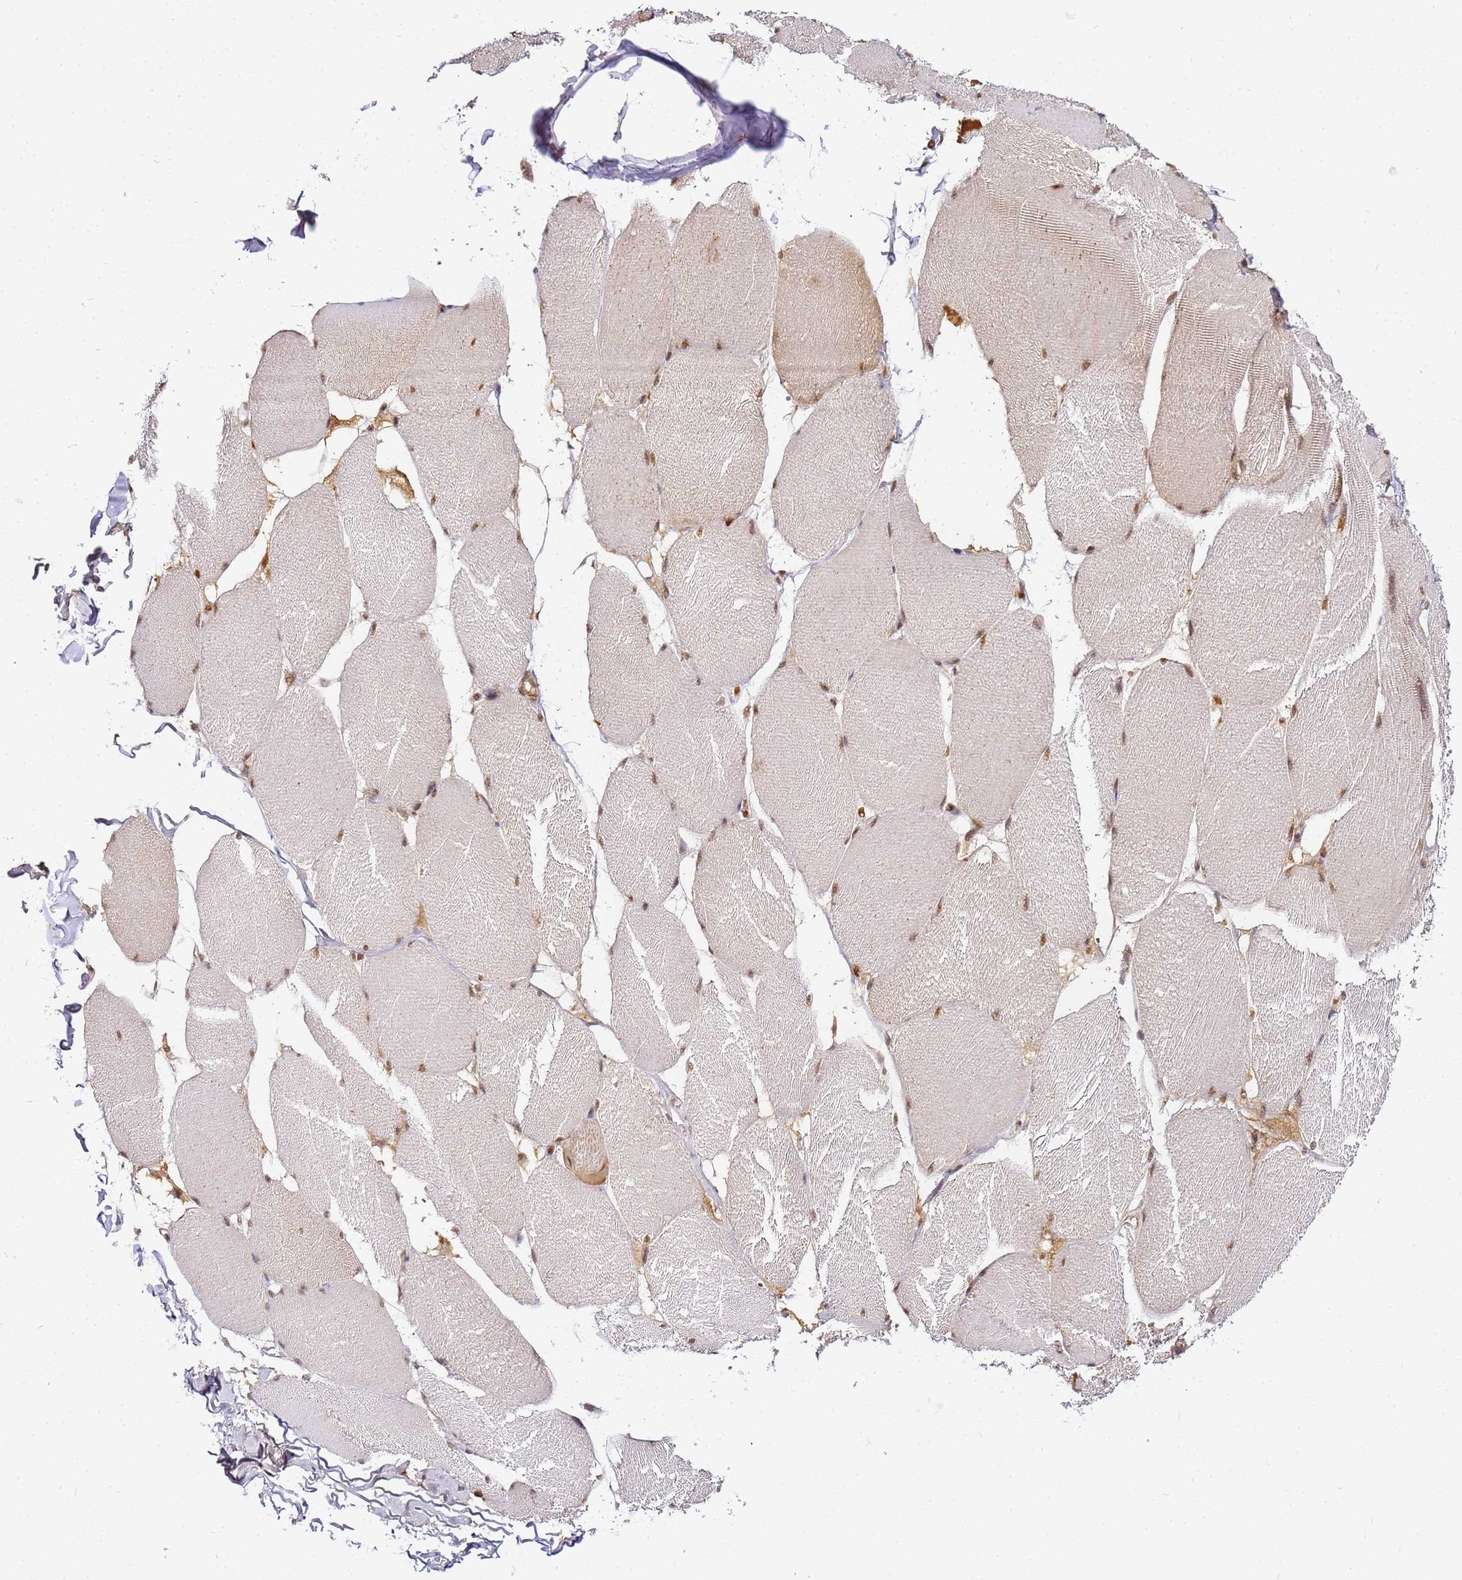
{"staining": {"intensity": "moderate", "quantity": ">75%", "location": "nuclear"}, "tissue": "skeletal muscle", "cell_type": "Myocytes", "image_type": "normal", "snomed": [{"axis": "morphology", "description": "Normal tissue, NOS"}, {"axis": "topography", "description": "Skin"}, {"axis": "topography", "description": "Skeletal muscle"}], "caption": "Immunohistochemical staining of benign human skeletal muscle displays medium levels of moderate nuclear expression in approximately >75% of myocytes. Immunohistochemistry (ihc) stains the protein of interest in brown and the nuclei are stained blue.", "gene": "RBM12", "patient": {"sex": "male", "age": 83}}